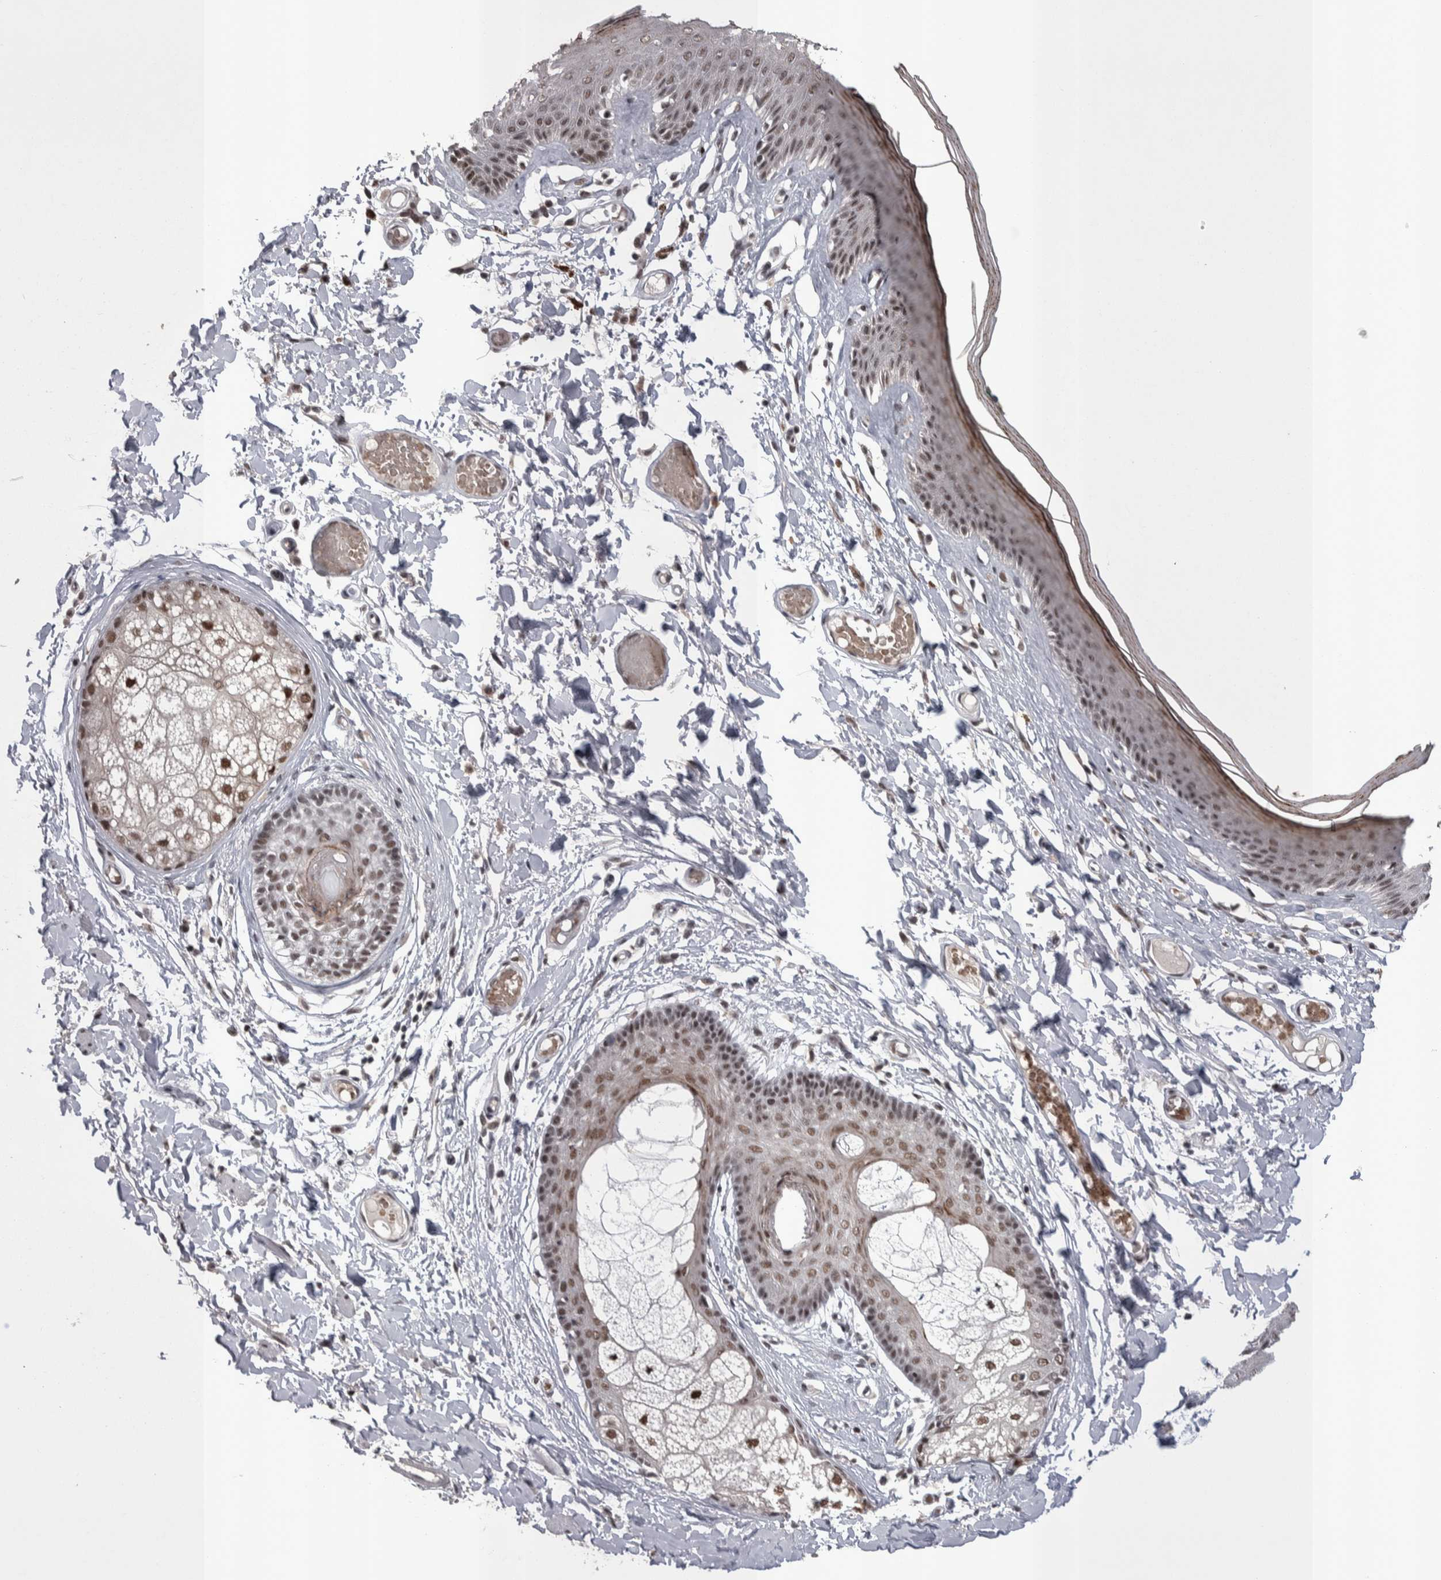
{"staining": {"intensity": "moderate", "quantity": ">75%", "location": "cytoplasmic/membranous,nuclear"}, "tissue": "skin", "cell_type": "Epidermal cells", "image_type": "normal", "snomed": [{"axis": "morphology", "description": "Normal tissue, NOS"}, {"axis": "topography", "description": "Vulva"}], "caption": "Immunohistochemistry (DAB (3,3'-diaminobenzidine)) staining of unremarkable skin reveals moderate cytoplasmic/membranous,nuclear protein positivity in about >75% of epidermal cells.", "gene": "DMTF1", "patient": {"sex": "female", "age": 73}}